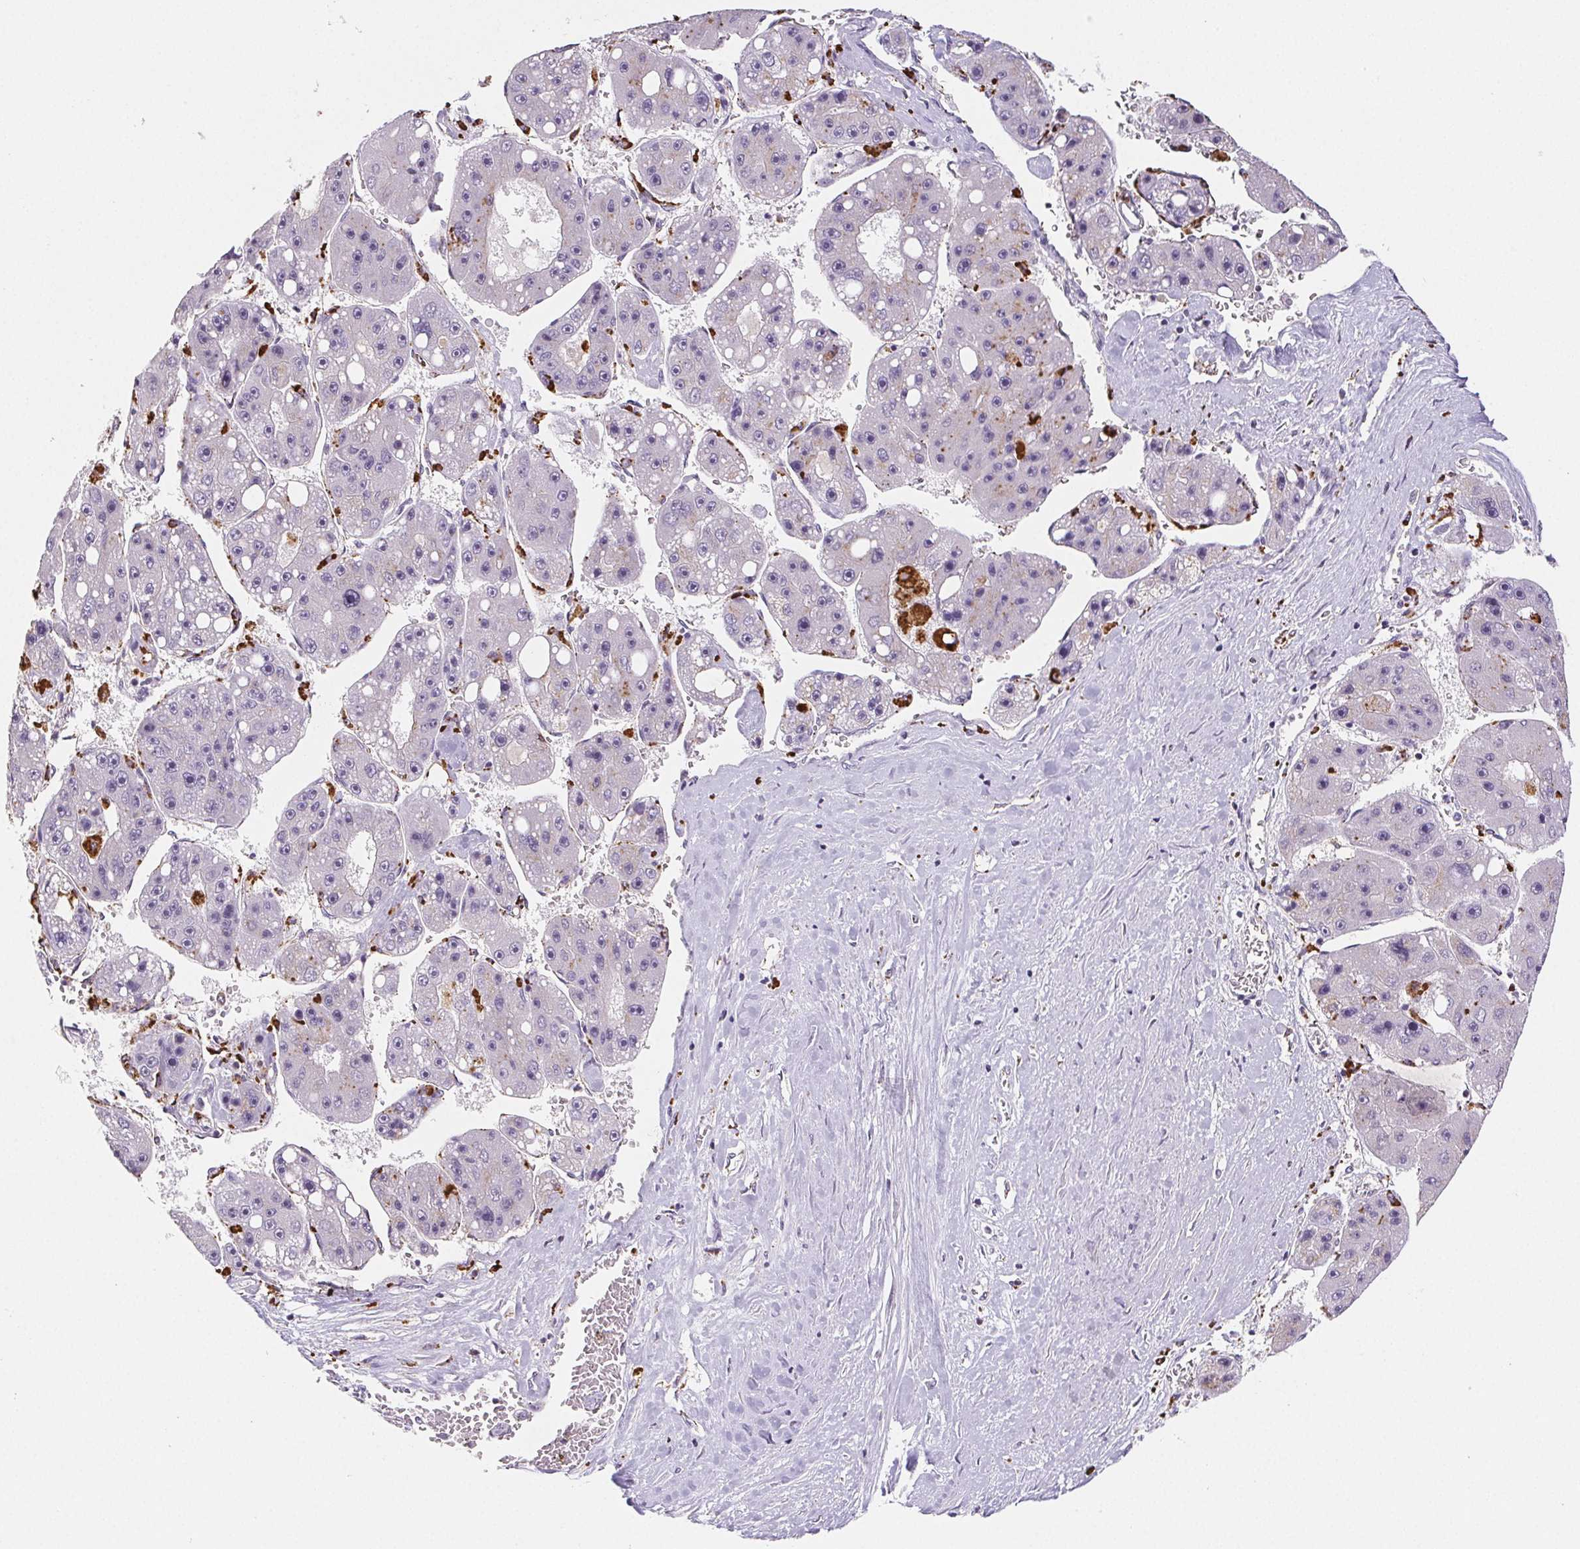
{"staining": {"intensity": "negative", "quantity": "none", "location": "none"}, "tissue": "liver cancer", "cell_type": "Tumor cells", "image_type": "cancer", "snomed": [{"axis": "morphology", "description": "Carcinoma, Hepatocellular, NOS"}, {"axis": "topography", "description": "Liver"}], "caption": "Histopathology image shows no significant protein positivity in tumor cells of liver hepatocellular carcinoma. Nuclei are stained in blue.", "gene": "LIPA", "patient": {"sex": "female", "age": 61}}